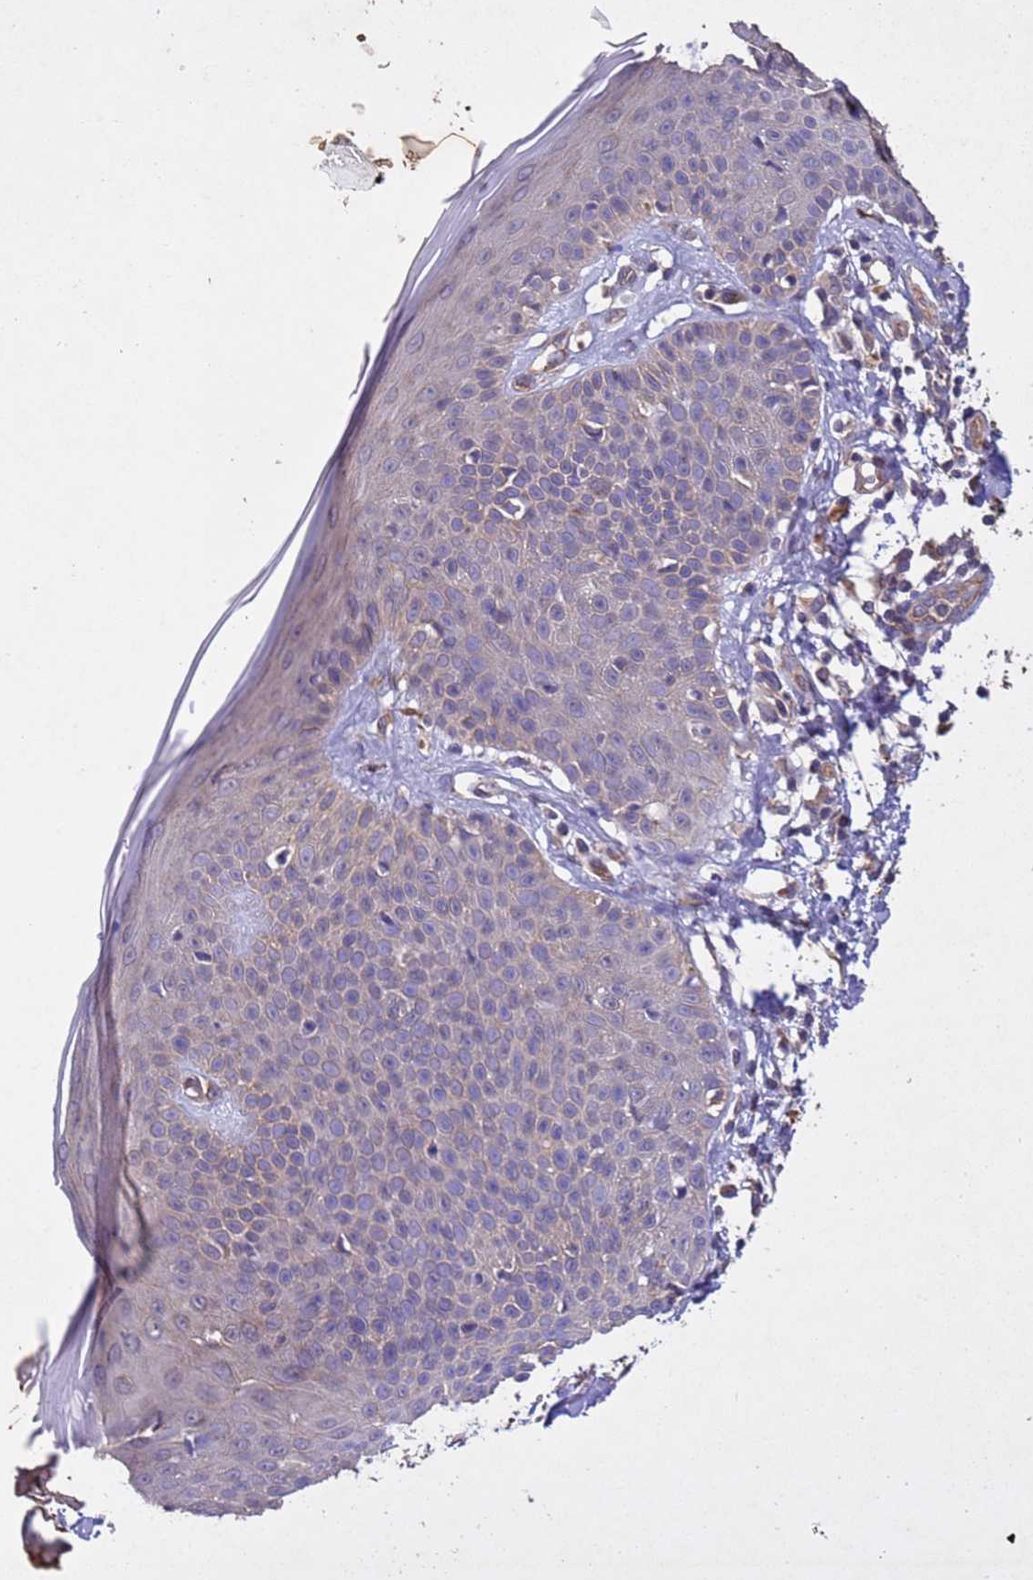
{"staining": {"intensity": "negative", "quantity": "none", "location": "none"}, "tissue": "skin", "cell_type": "Fibroblasts", "image_type": "normal", "snomed": [{"axis": "morphology", "description": "Normal tissue, NOS"}, {"axis": "topography", "description": "Skin"}], "caption": "IHC histopathology image of unremarkable skin stained for a protein (brown), which exhibits no staining in fibroblasts.", "gene": "MTX3", "patient": {"sex": "female", "age": 58}}